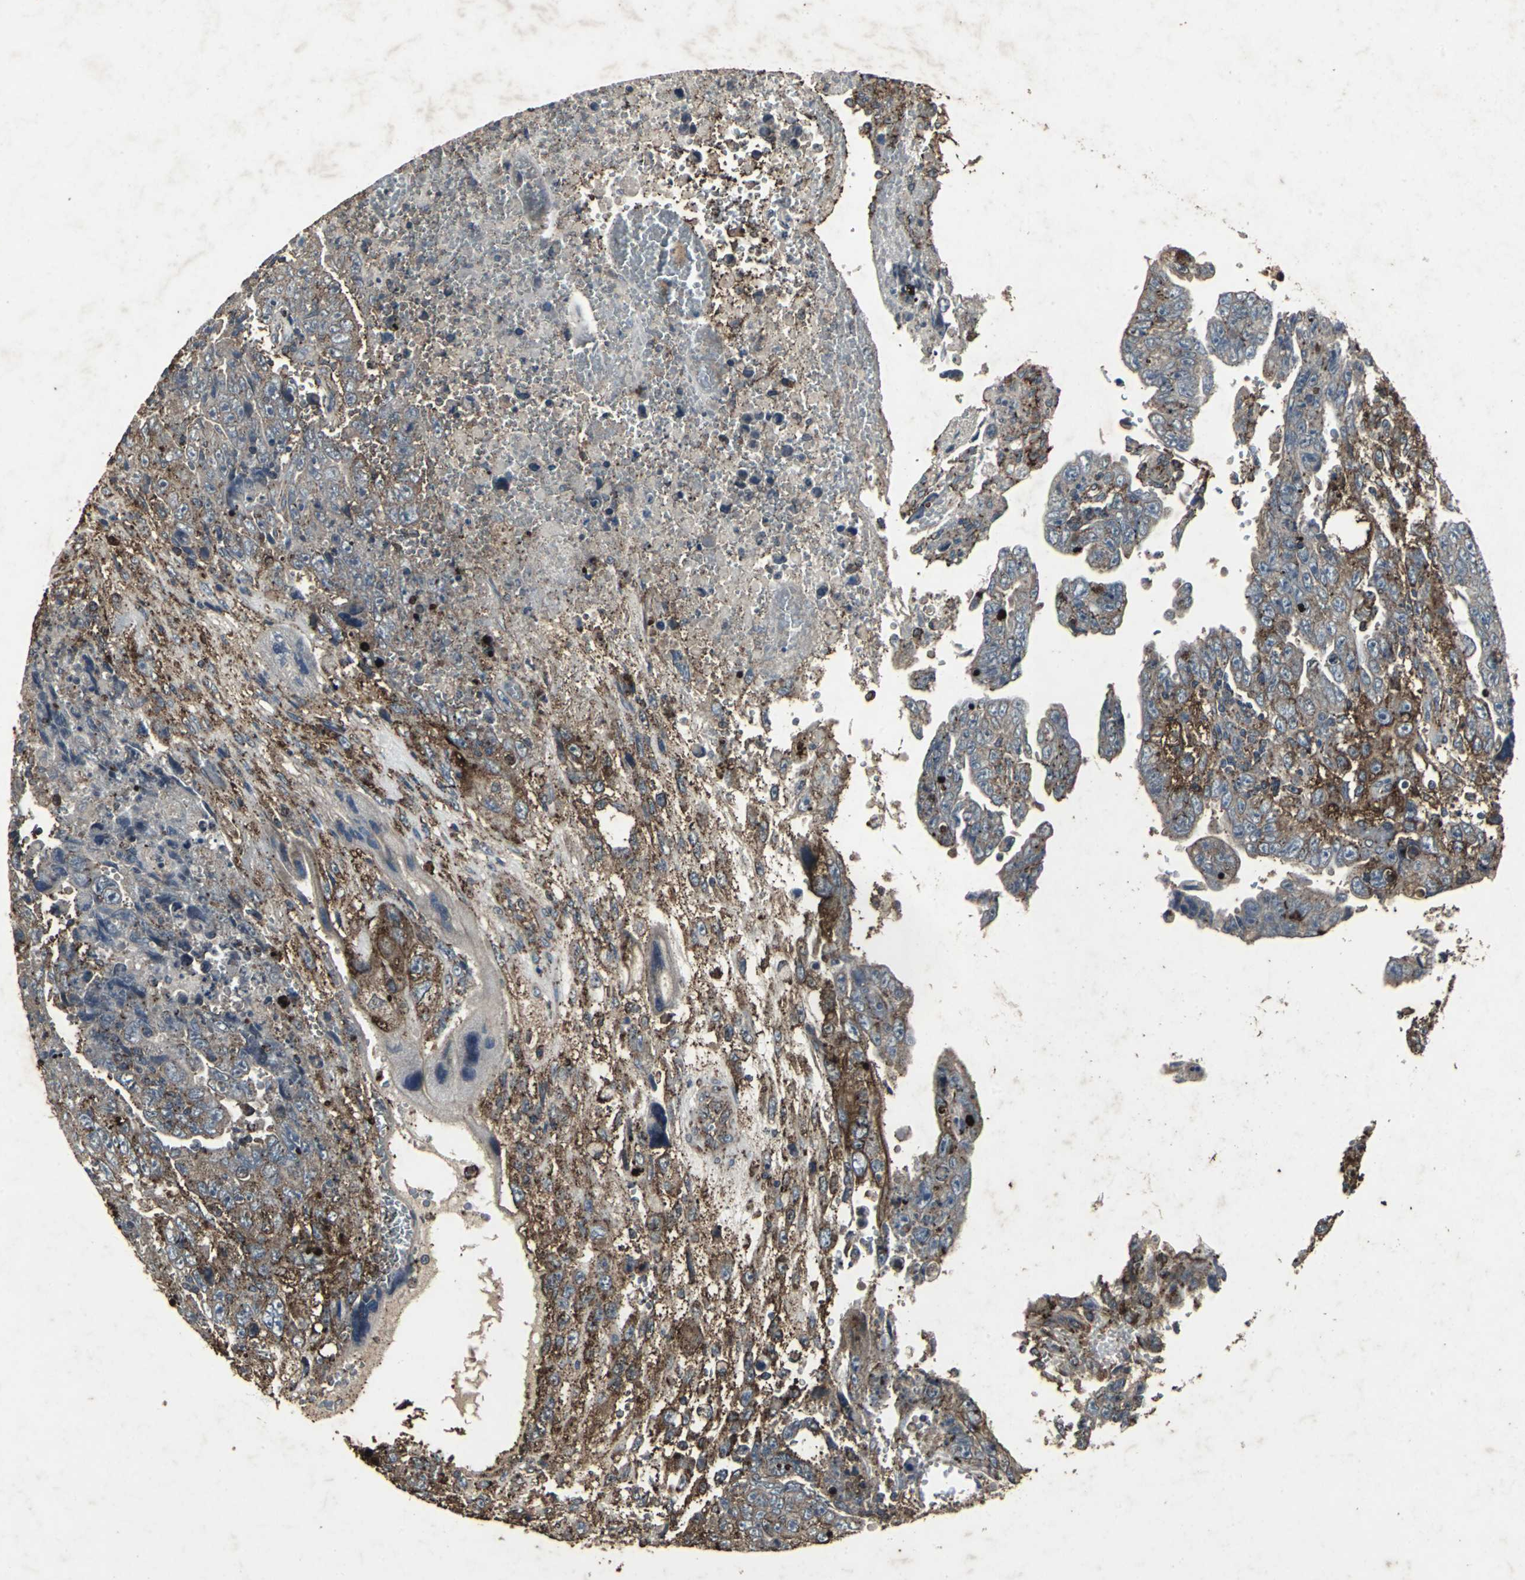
{"staining": {"intensity": "strong", "quantity": "25%-75%", "location": "cytoplasmic/membranous"}, "tissue": "testis cancer", "cell_type": "Tumor cells", "image_type": "cancer", "snomed": [{"axis": "morphology", "description": "Carcinoma, Embryonal, NOS"}, {"axis": "topography", "description": "Testis"}], "caption": "Testis embryonal carcinoma stained with a protein marker shows strong staining in tumor cells.", "gene": "CCR9", "patient": {"sex": "male", "age": 28}}